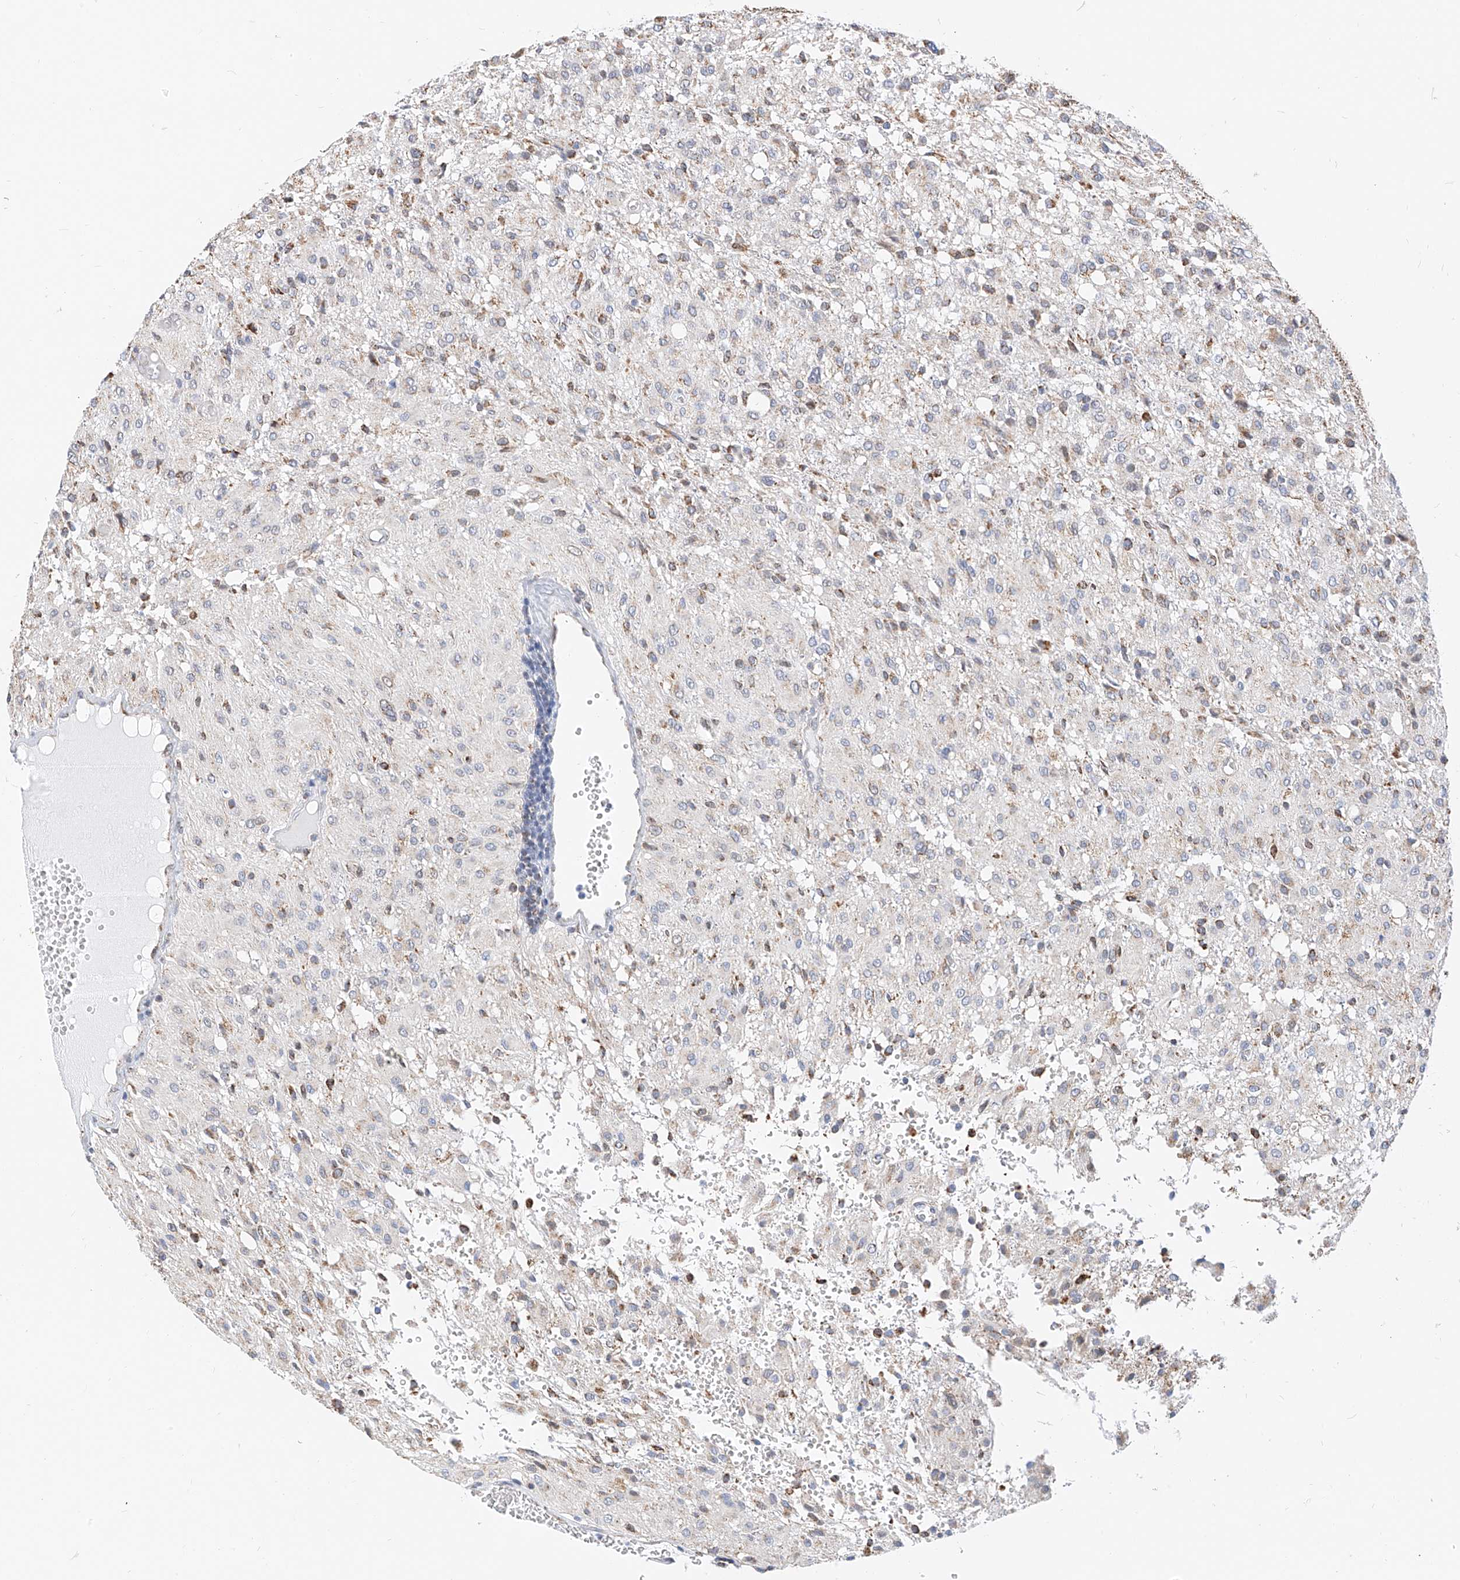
{"staining": {"intensity": "weak", "quantity": "<25%", "location": "cytoplasmic/membranous"}, "tissue": "glioma", "cell_type": "Tumor cells", "image_type": "cancer", "snomed": [{"axis": "morphology", "description": "Glioma, malignant, High grade"}, {"axis": "topography", "description": "Brain"}], "caption": "An IHC micrograph of high-grade glioma (malignant) is shown. There is no staining in tumor cells of high-grade glioma (malignant).", "gene": "NALCN", "patient": {"sex": "female", "age": 59}}